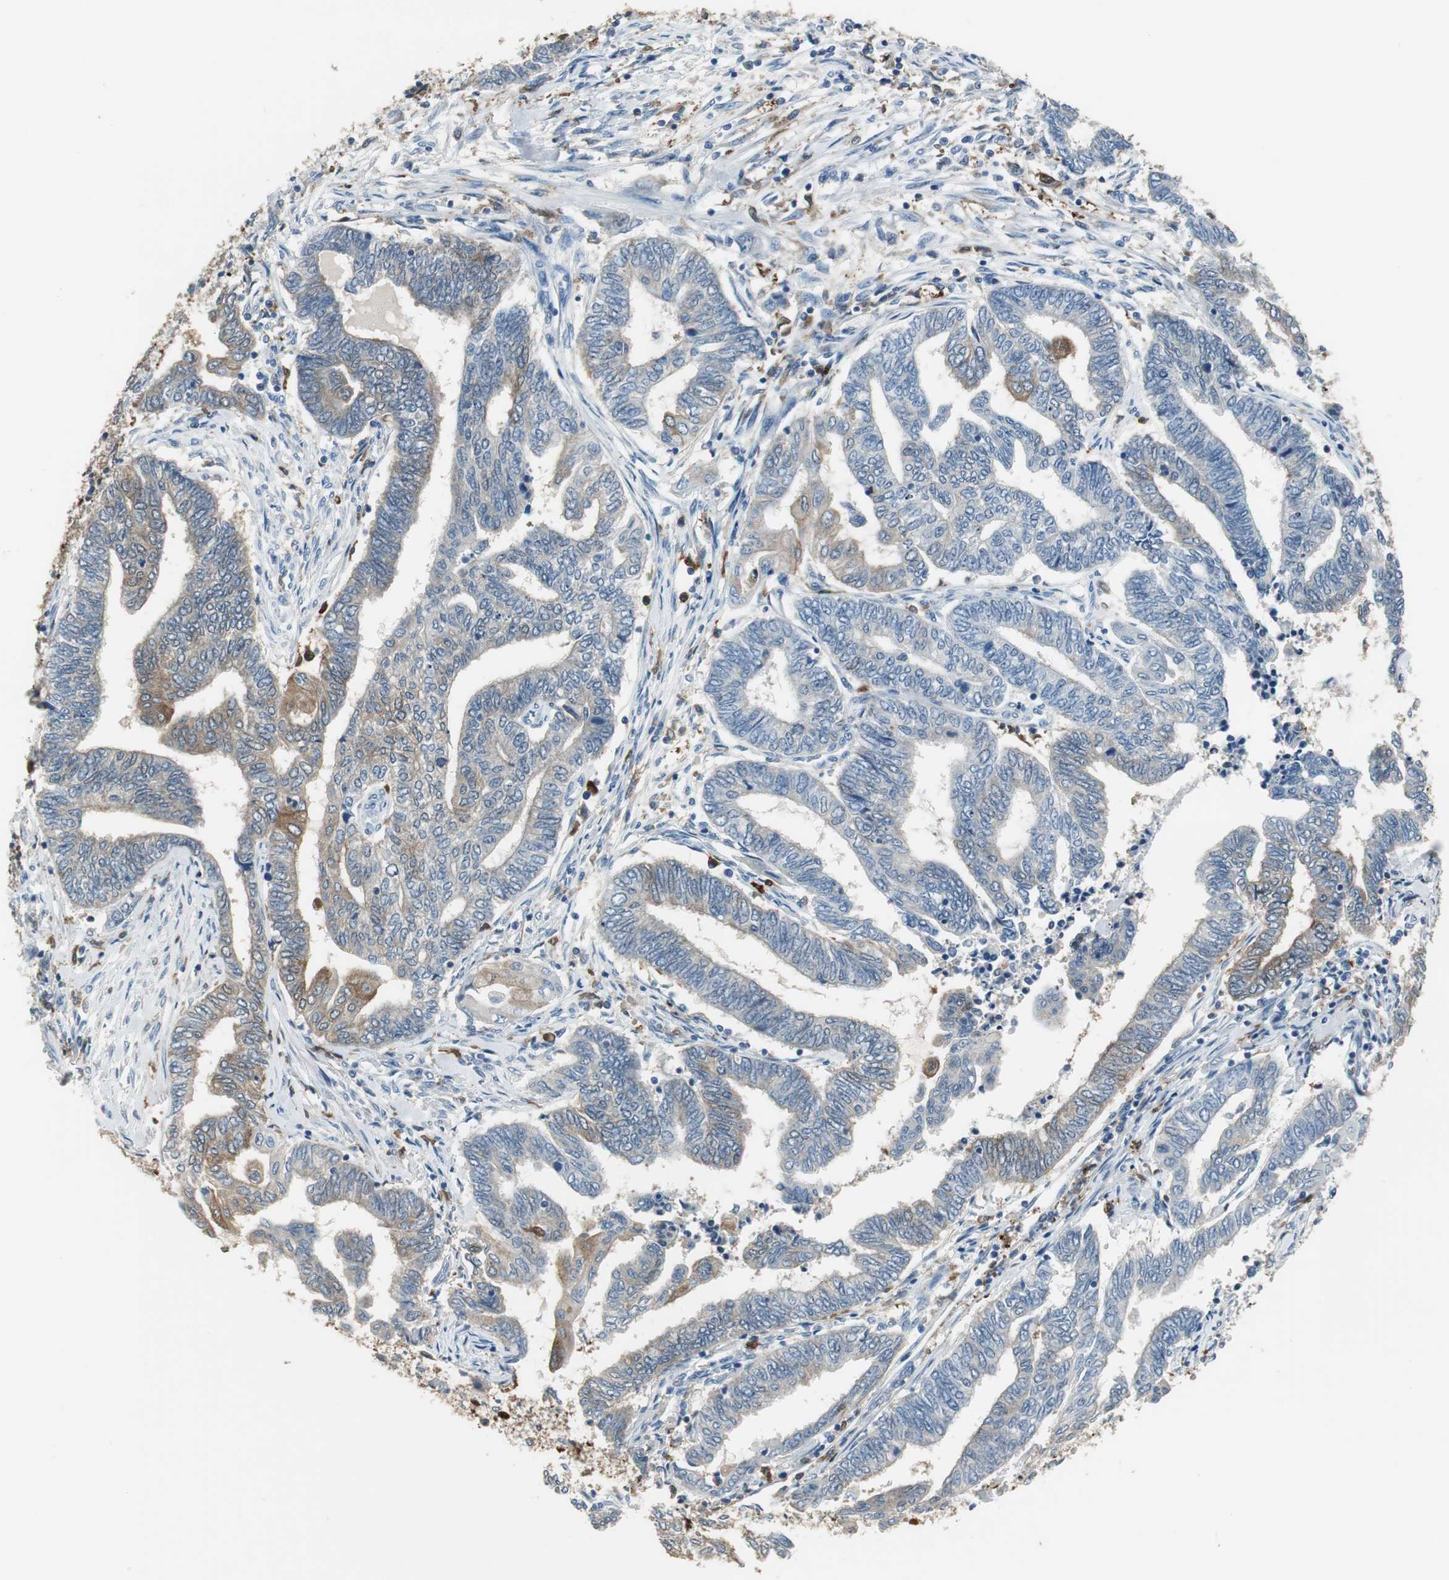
{"staining": {"intensity": "weak", "quantity": "<25%", "location": "cytoplasmic/membranous"}, "tissue": "endometrial cancer", "cell_type": "Tumor cells", "image_type": "cancer", "snomed": [{"axis": "morphology", "description": "Adenocarcinoma, NOS"}, {"axis": "topography", "description": "Uterus"}, {"axis": "topography", "description": "Endometrium"}], "caption": "Photomicrograph shows no significant protein expression in tumor cells of endometrial adenocarcinoma. (DAB immunohistochemistry, high magnification).", "gene": "MSTO1", "patient": {"sex": "female", "age": 70}}